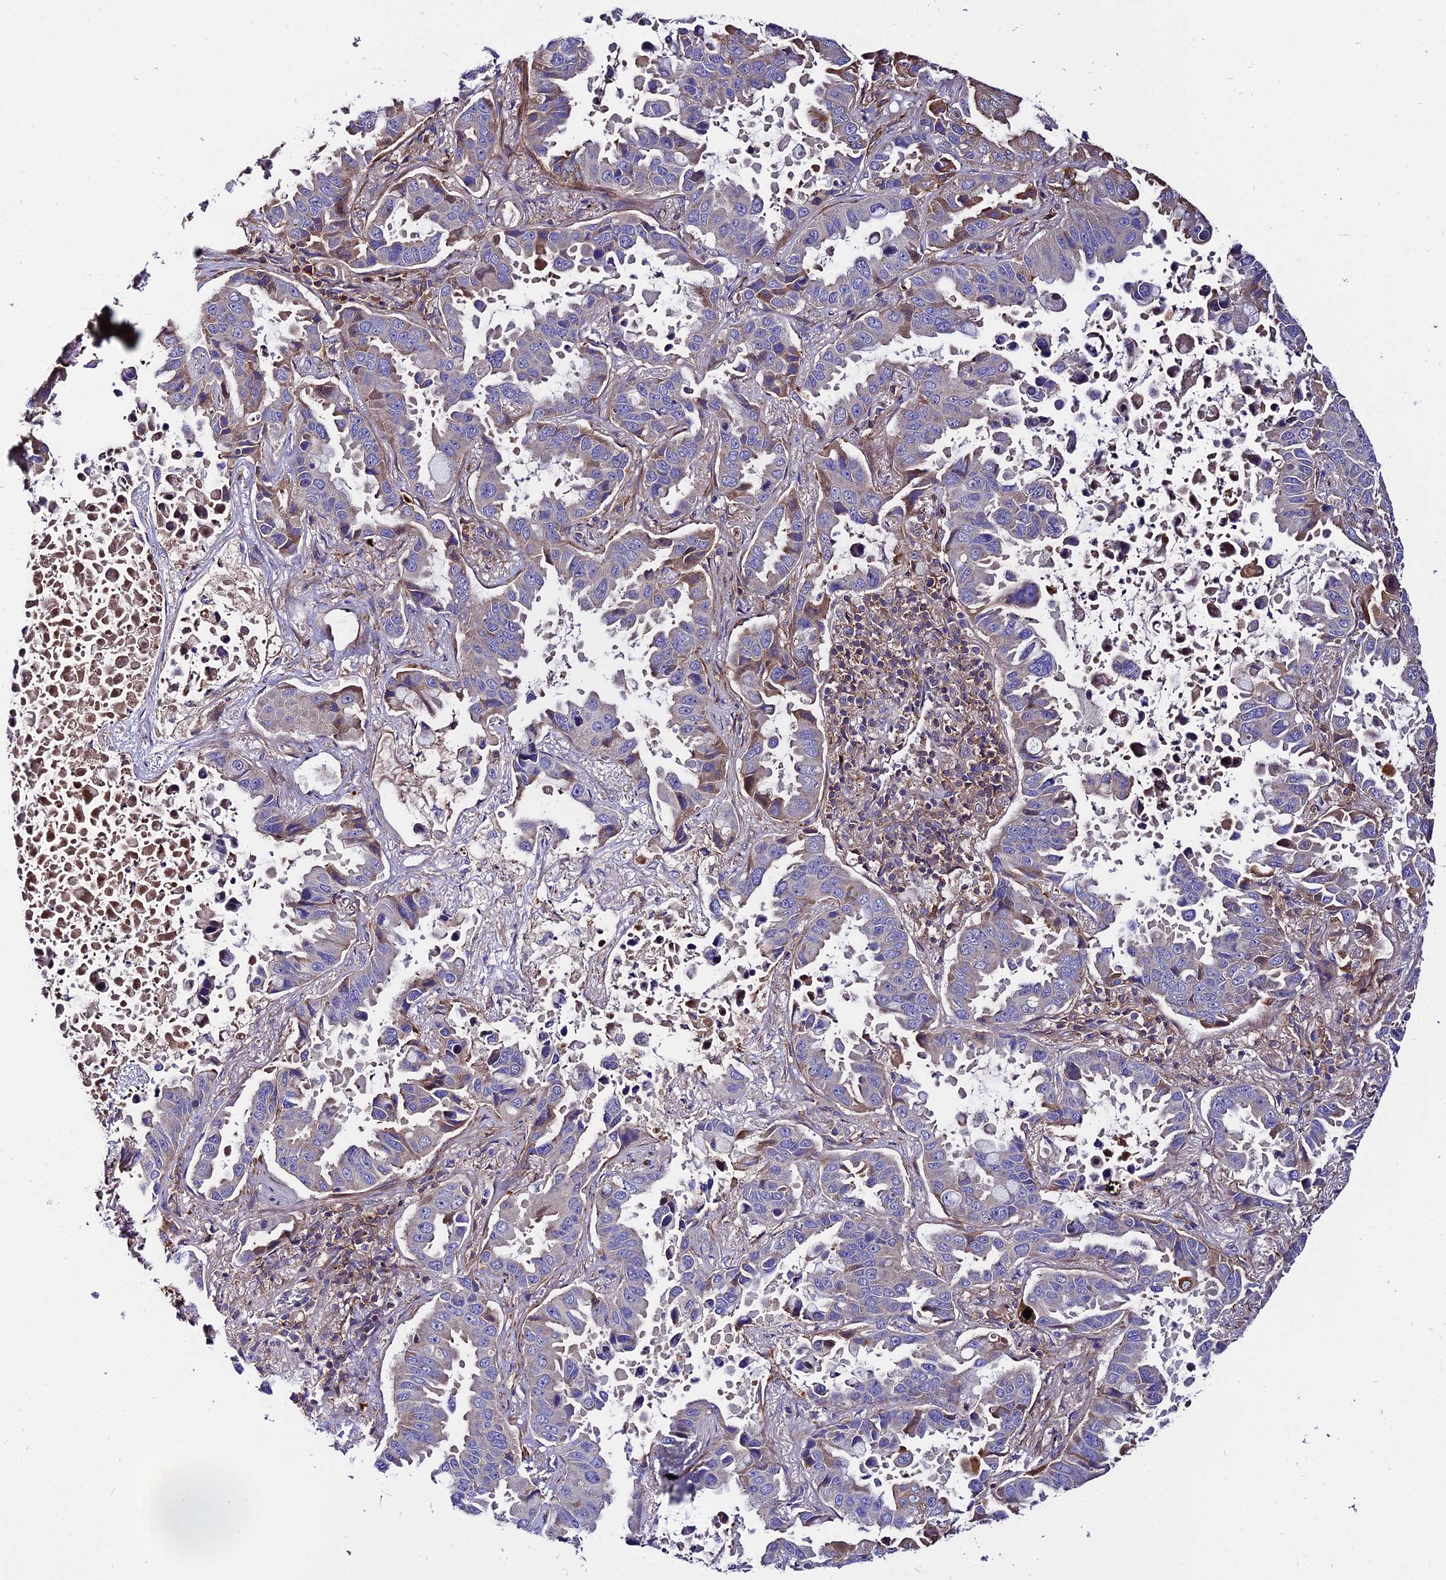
{"staining": {"intensity": "moderate", "quantity": "25%-75%", "location": "cytoplasmic/membranous"}, "tissue": "lung cancer", "cell_type": "Tumor cells", "image_type": "cancer", "snomed": [{"axis": "morphology", "description": "Adenocarcinoma, NOS"}, {"axis": "topography", "description": "Lung"}], "caption": "This image reveals immunohistochemistry staining of human lung cancer, with medium moderate cytoplasmic/membranous staining in about 25%-75% of tumor cells.", "gene": "PYM1", "patient": {"sex": "male", "age": 64}}